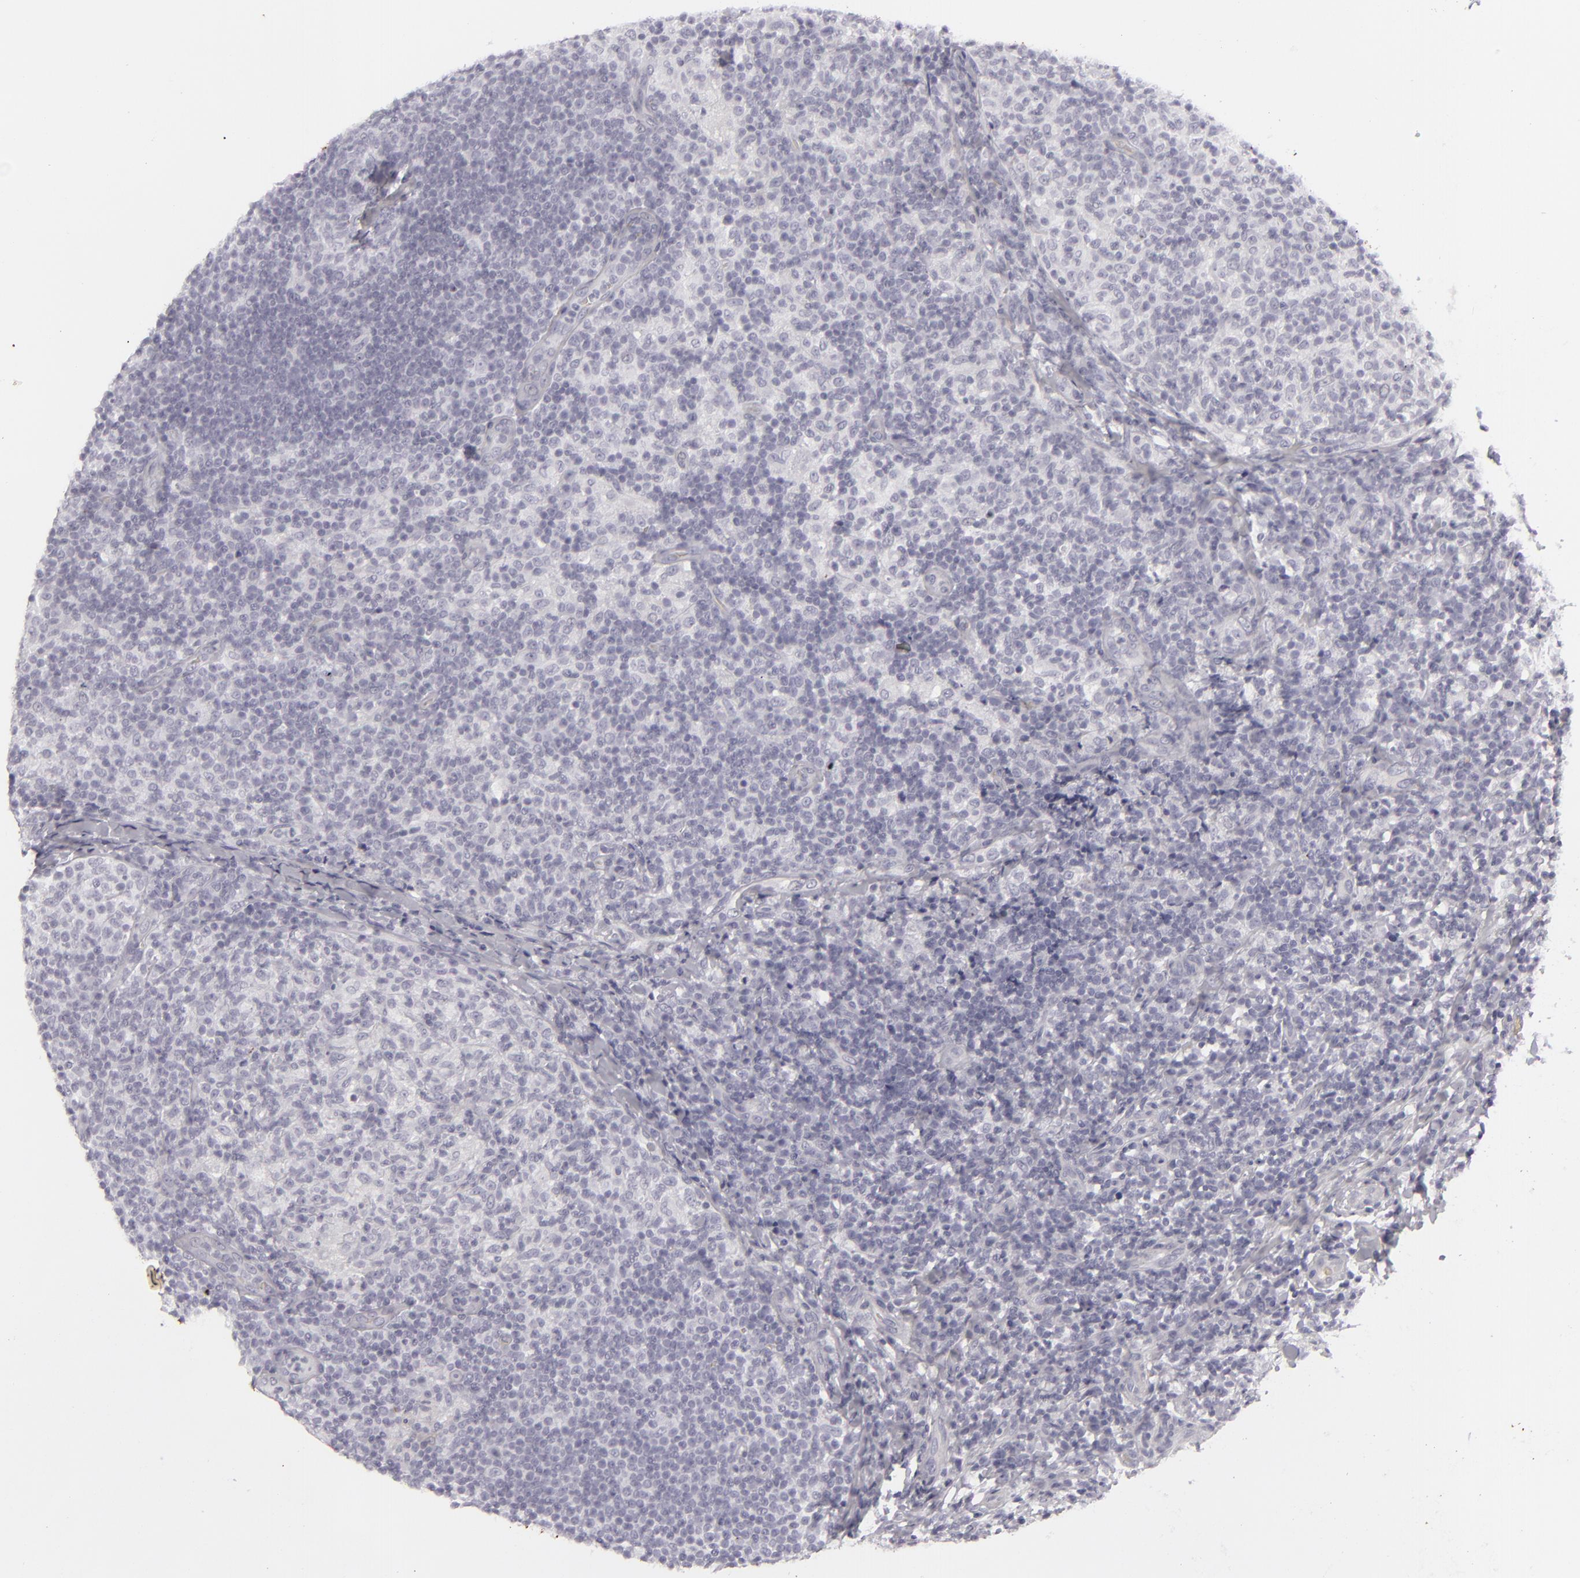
{"staining": {"intensity": "negative", "quantity": "none", "location": "none"}, "tissue": "lymph node", "cell_type": "Germinal center cells", "image_type": "normal", "snomed": [{"axis": "morphology", "description": "Normal tissue, NOS"}, {"axis": "morphology", "description": "Inflammation, NOS"}, {"axis": "topography", "description": "Lymph node"}], "caption": "Immunohistochemistry (IHC) image of benign lymph node: lymph node stained with DAB (3,3'-diaminobenzidine) displays no significant protein expression in germinal center cells.", "gene": "KRT1", "patient": {"sex": "male", "age": 46}}